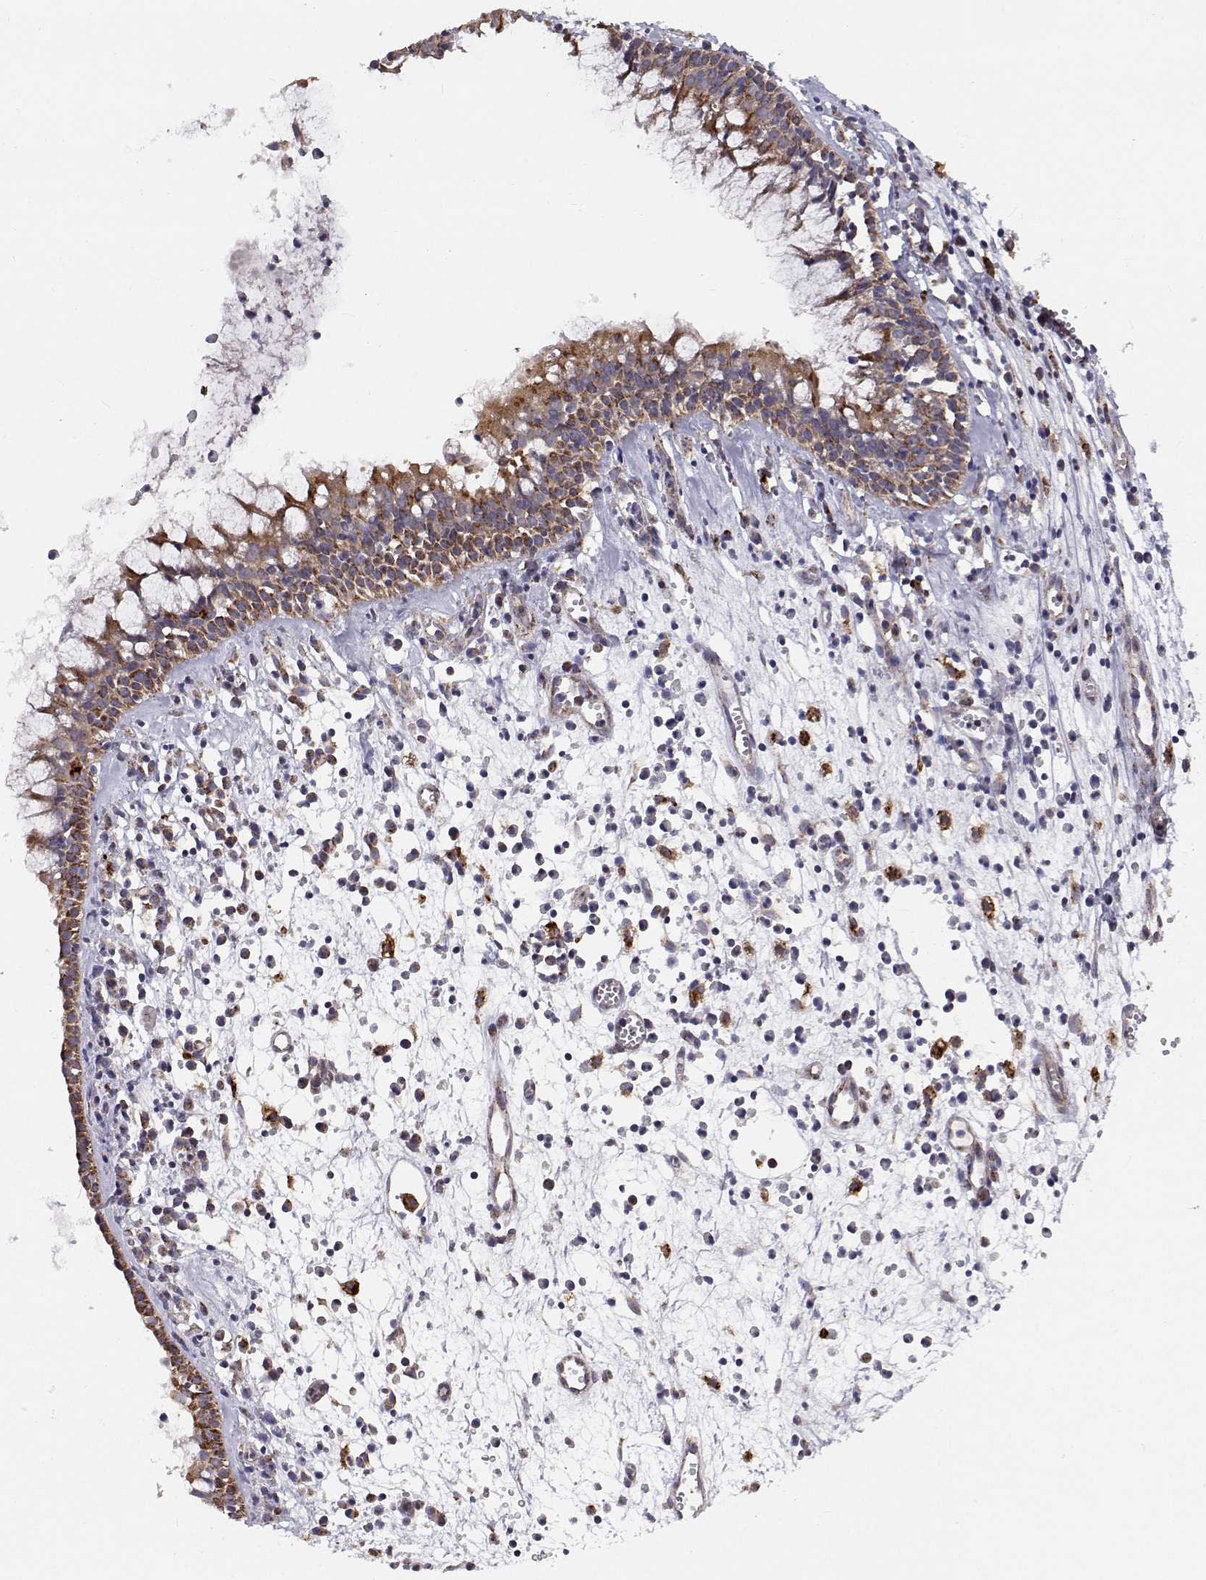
{"staining": {"intensity": "moderate", "quantity": ">75%", "location": "cytoplasmic/membranous"}, "tissue": "nasopharynx", "cell_type": "Respiratory epithelial cells", "image_type": "normal", "snomed": [{"axis": "morphology", "description": "Normal tissue, NOS"}, {"axis": "topography", "description": "Nasopharynx"}], "caption": "Moderate cytoplasmic/membranous positivity is present in approximately >75% of respiratory epithelial cells in unremarkable nasopharynx. The protein of interest is shown in brown color, while the nuclei are stained blue.", "gene": "SPICE1", "patient": {"sex": "female", "age": 52}}